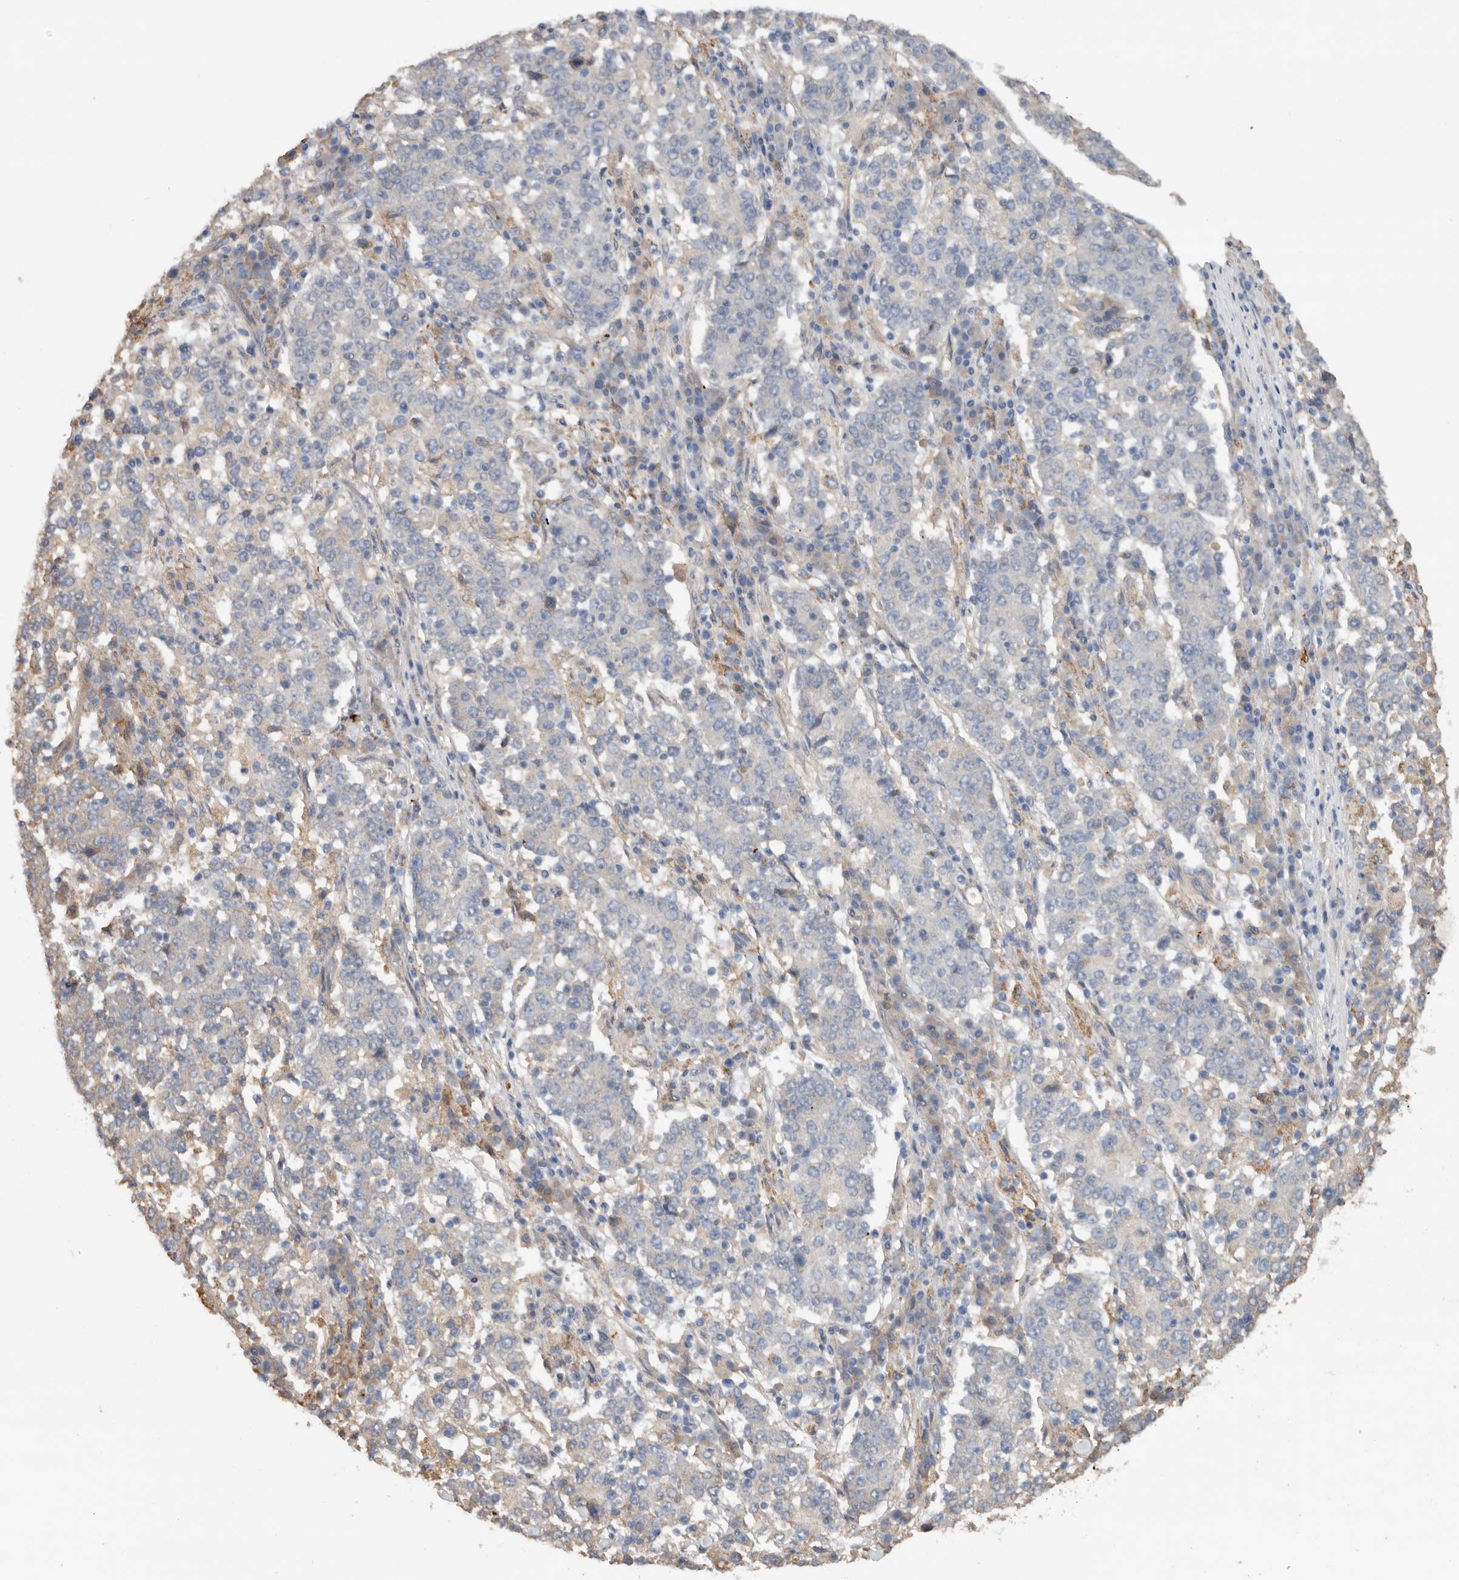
{"staining": {"intensity": "negative", "quantity": "none", "location": "none"}, "tissue": "stomach cancer", "cell_type": "Tumor cells", "image_type": "cancer", "snomed": [{"axis": "morphology", "description": "Adenocarcinoma, NOS"}, {"axis": "topography", "description": "Stomach"}], "caption": "DAB (3,3'-diaminobenzidine) immunohistochemical staining of adenocarcinoma (stomach) displays no significant positivity in tumor cells.", "gene": "CDC42BPB", "patient": {"sex": "male", "age": 59}}